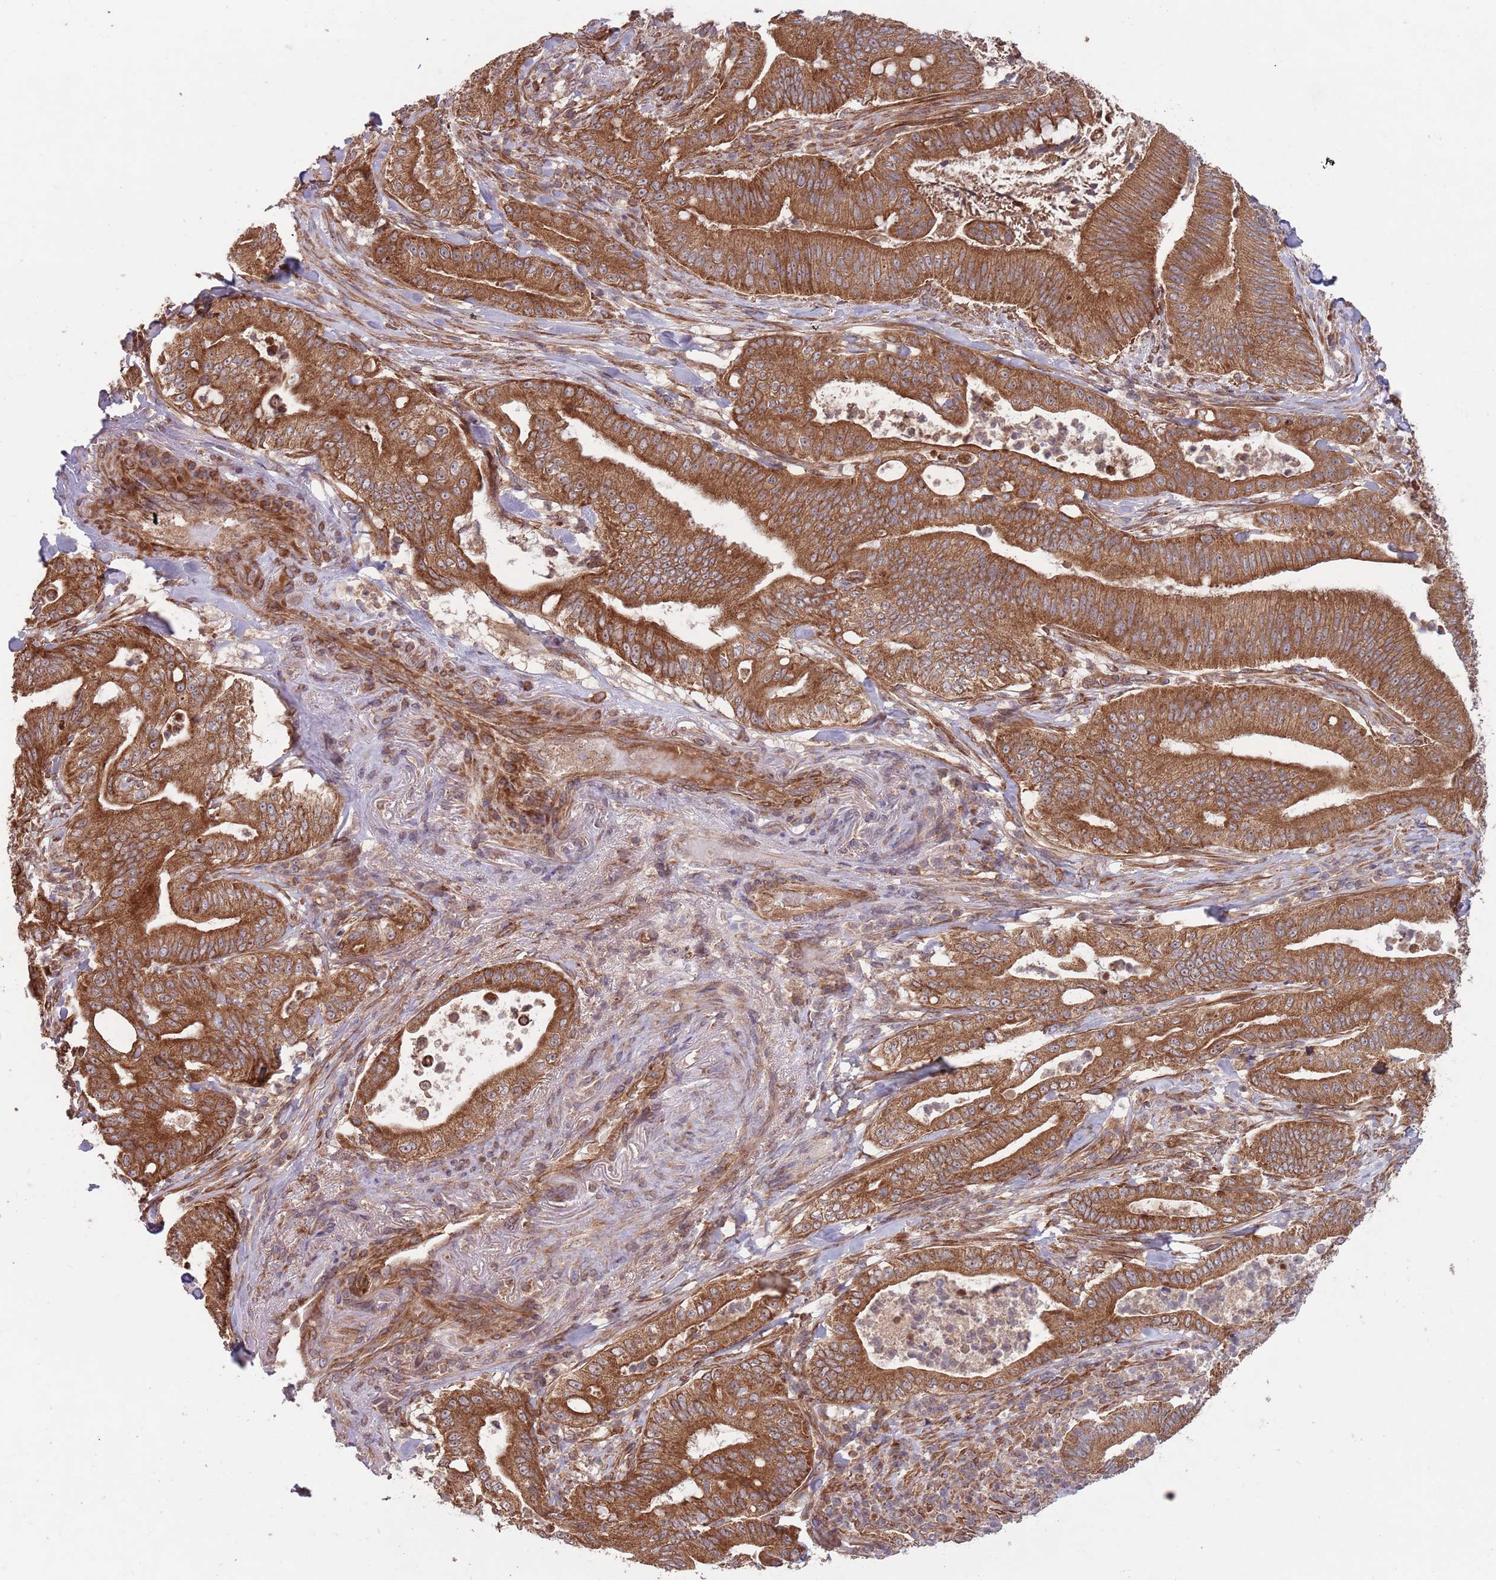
{"staining": {"intensity": "strong", "quantity": ">75%", "location": "cytoplasmic/membranous"}, "tissue": "pancreatic cancer", "cell_type": "Tumor cells", "image_type": "cancer", "snomed": [{"axis": "morphology", "description": "Adenocarcinoma, NOS"}, {"axis": "topography", "description": "Pancreas"}], "caption": "Immunohistochemistry photomicrograph of adenocarcinoma (pancreatic) stained for a protein (brown), which demonstrates high levels of strong cytoplasmic/membranous positivity in approximately >75% of tumor cells.", "gene": "MFNG", "patient": {"sex": "male", "age": 71}}